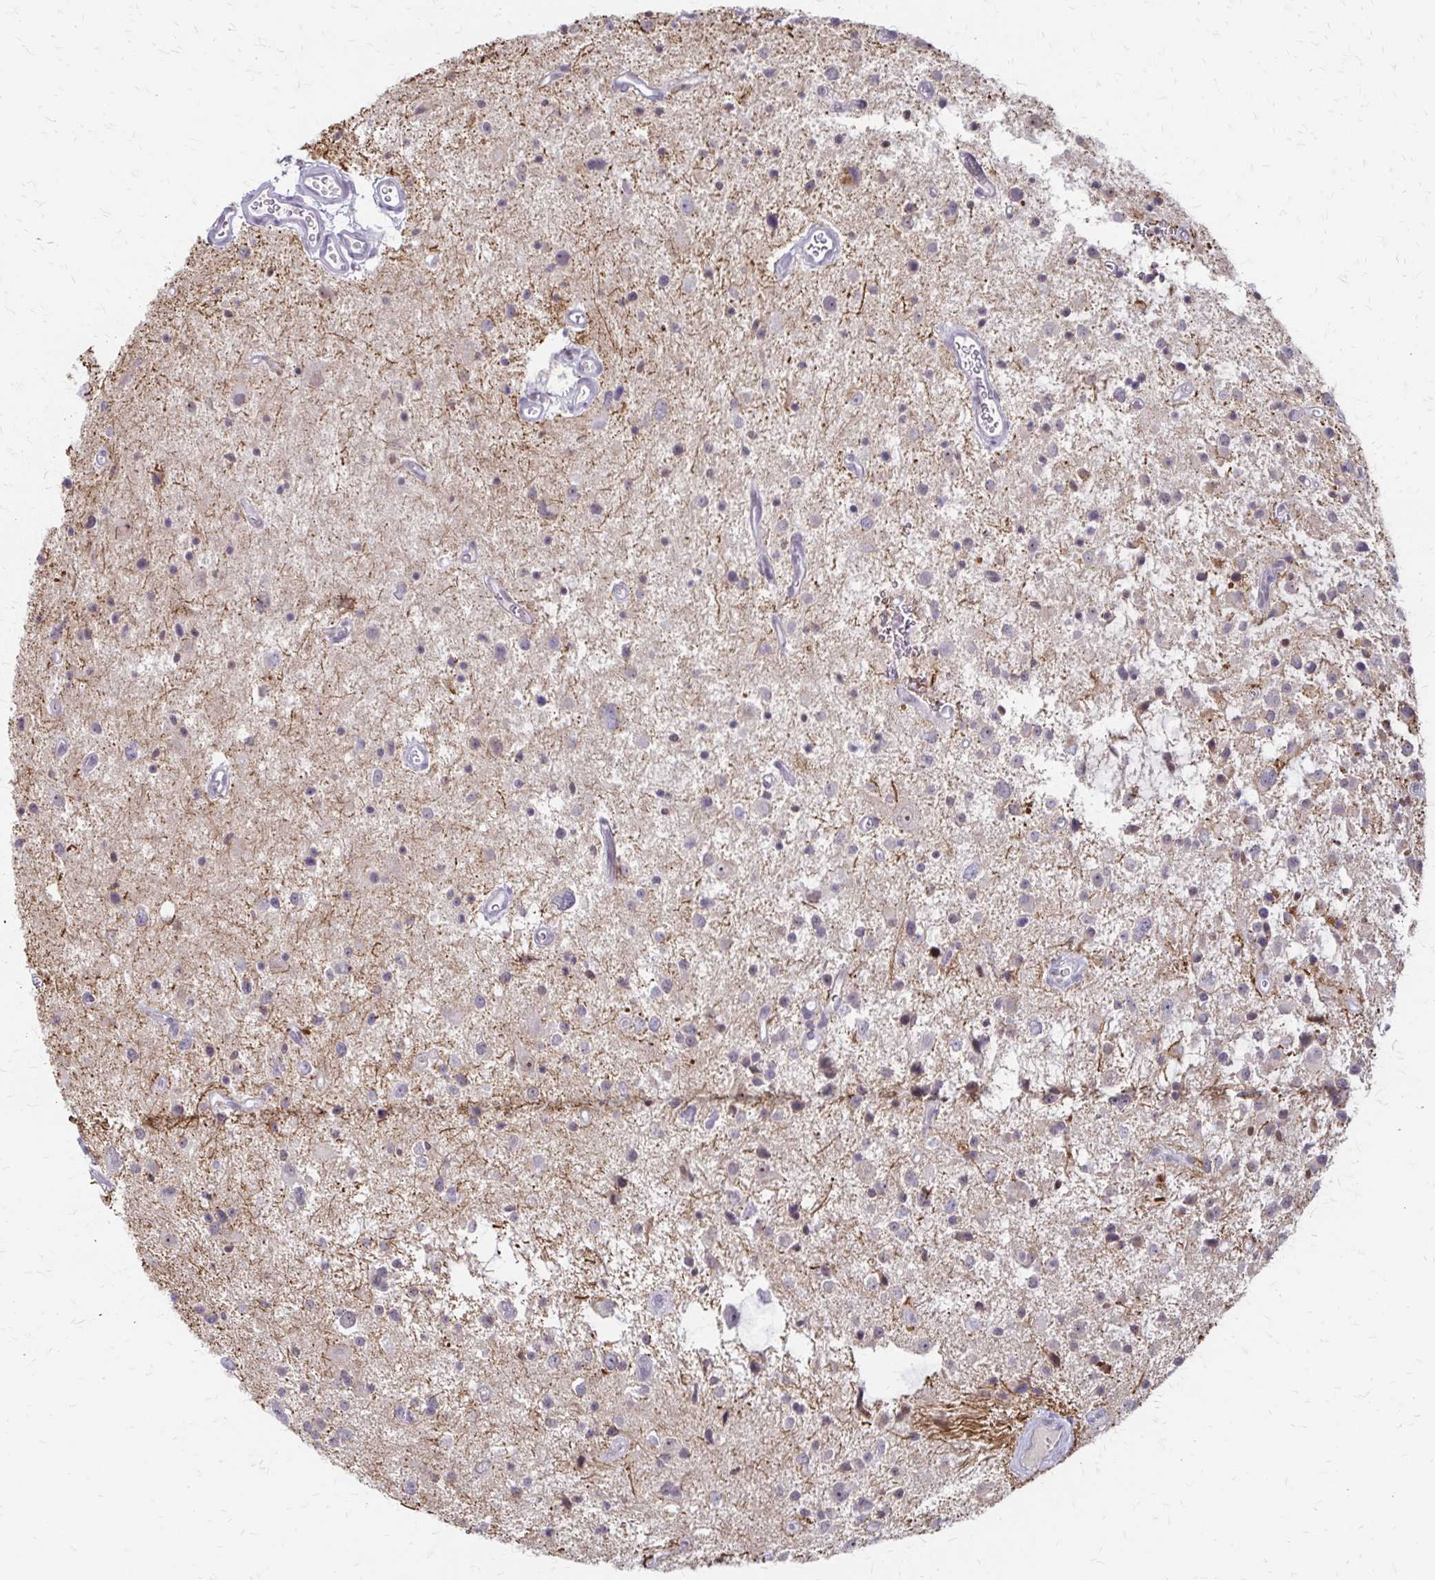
{"staining": {"intensity": "negative", "quantity": "none", "location": "none"}, "tissue": "glioma", "cell_type": "Tumor cells", "image_type": "cancer", "snomed": [{"axis": "morphology", "description": "Glioma, malignant, Low grade"}, {"axis": "topography", "description": "Brain"}], "caption": "Immunohistochemical staining of human glioma exhibits no significant staining in tumor cells. The staining is performed using DAB (3,3'-diaminobenzidine) brown chromogen with nuclei counter-stained in using hematoxylin.", "gene": "EED", "patient": {"sex": "male", "age": 43}}